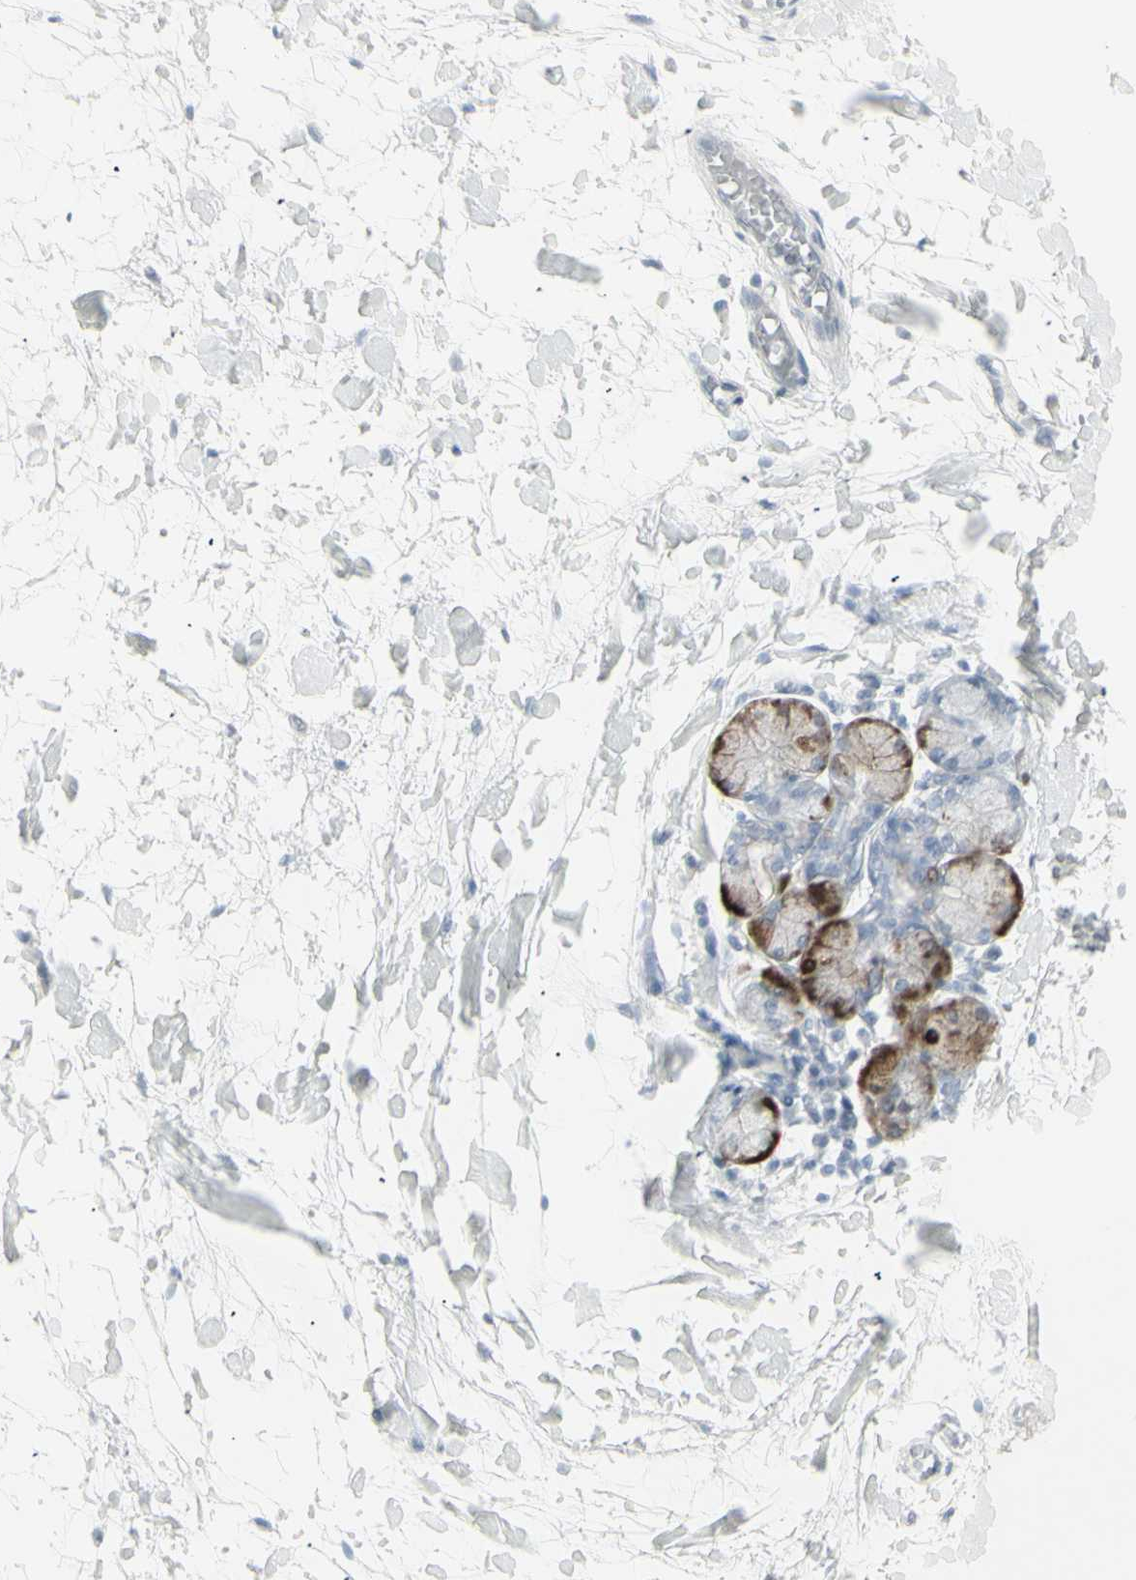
{"staining": {"intensity": "strong", "quantity": "25%-75%", "location": "cytoplasmic/membranous"}, "tissue": "salivary gland", "cell_type": "Glandular cells", "image_type": "normal", "snomed": [{"axis": "morphology", "description": "Normal tissue, NOS"}, {"axis": "topography", "description": "Salivary gland"}], "caption": "Glandular cells show high levels of strong cytoplasmic/membranous staining in approximately 25%-75% of cells in normal human salivary gland.", "gene": "YBX2", "patient": {"sex": "female", "age": 24}}